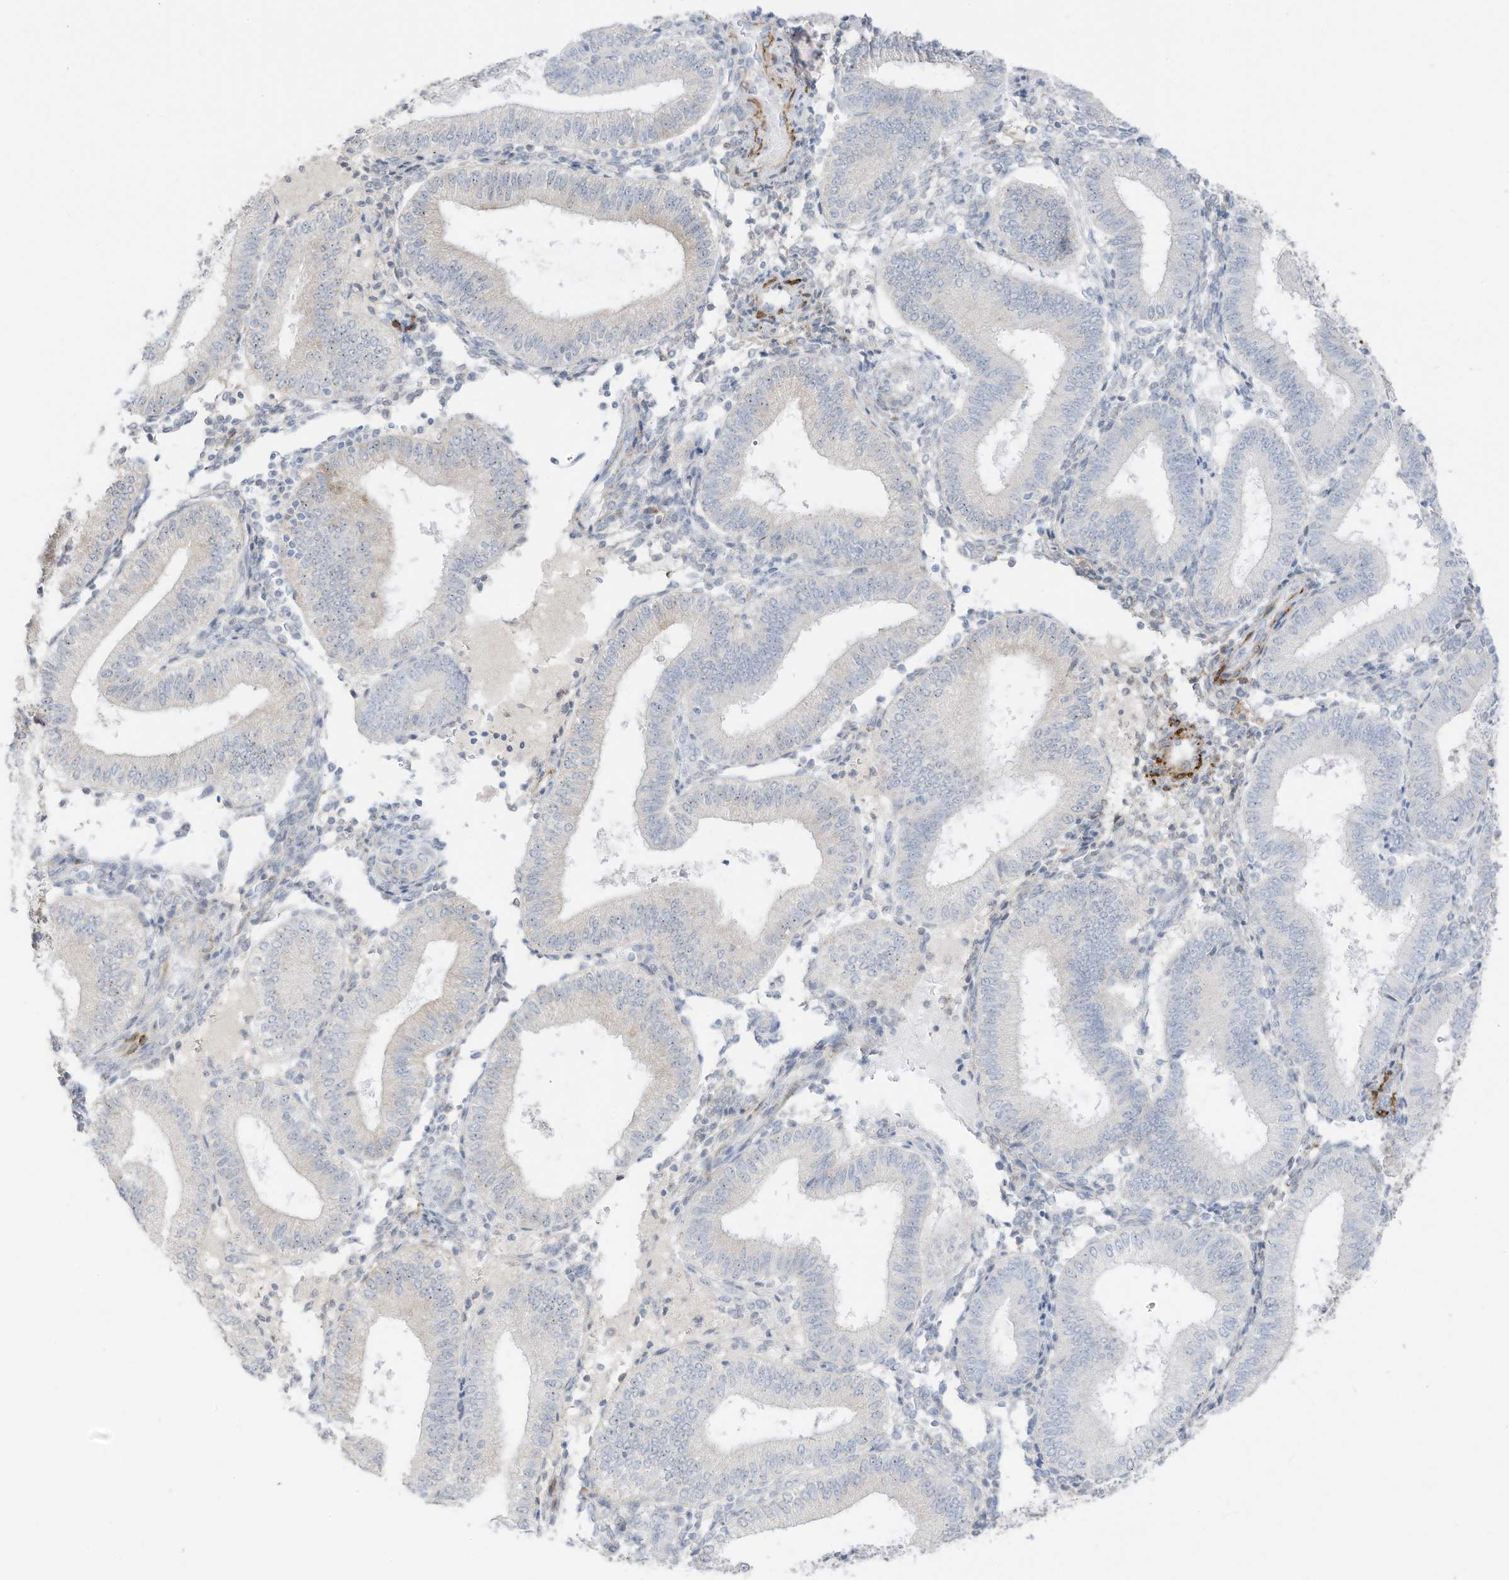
{"staining": {"intensity": "negative", "quantity": "none", "location": "none"}, "tissue": "endometrium", "cell_type": "Cells in endometrial stroma", "image_type": "normal", "snomed": [{"axis": "morphology", "description": "Normal tissue, NOS"}, {"axis": "topography", "description": "Endometrium"}], "caption": "This histopathology image is of normal endometrium stained with immunohistochemistry to label a protein in brown with the nuclei are counter-stained blue. There is no expression in cells in endometrial stroma. (IHC, brightfield microscopy, high magnification).", "gene": "C11orf87", "patient": {"sex": "female", "age": 39}}